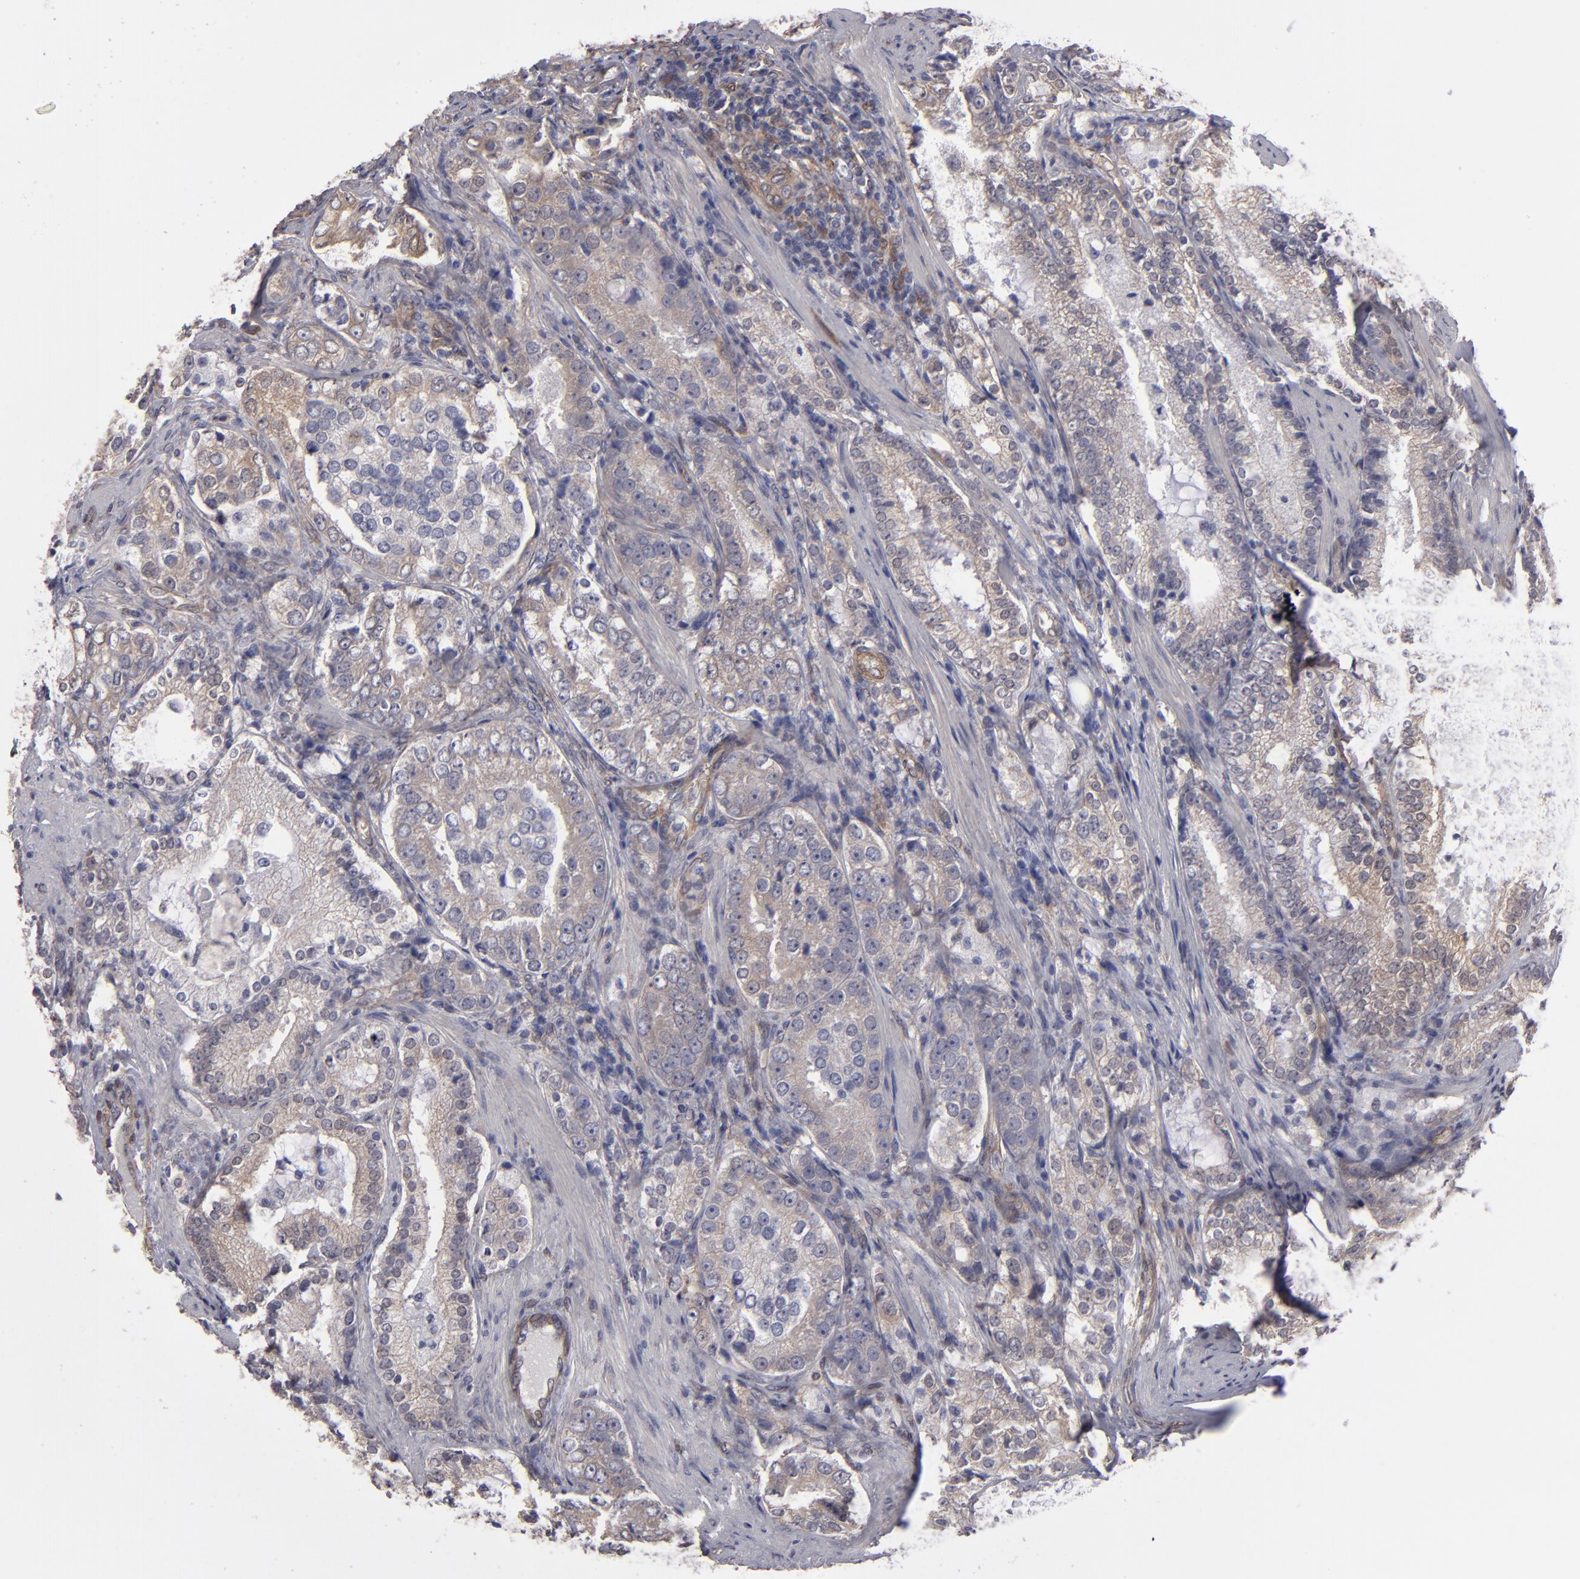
{"staining": {"intensity": "weak", "quantity": ">75%", "location": "cytoplasmic/membranous"}, "tissue": "prostate cancer", "cell_type": "Tumor cells", "image_type": "cancer", "snomed": [{"axis": "morphology", "description": "Adenocarcinoma, High grade"}, {"axis": "topography", "description": "Prostate"}], "caption": "Prostate cancer (high-grade adenocarcinoma) stained with immunohistochemistry (IHC) shows weak cytoplasmic/membranous staining in about >75% of tumor cells. (brown staining indicates protein expression, while blue staining denotes nuclei).", "gene": "NDRG2", "patient": {"sex": "male", "age": 63}}